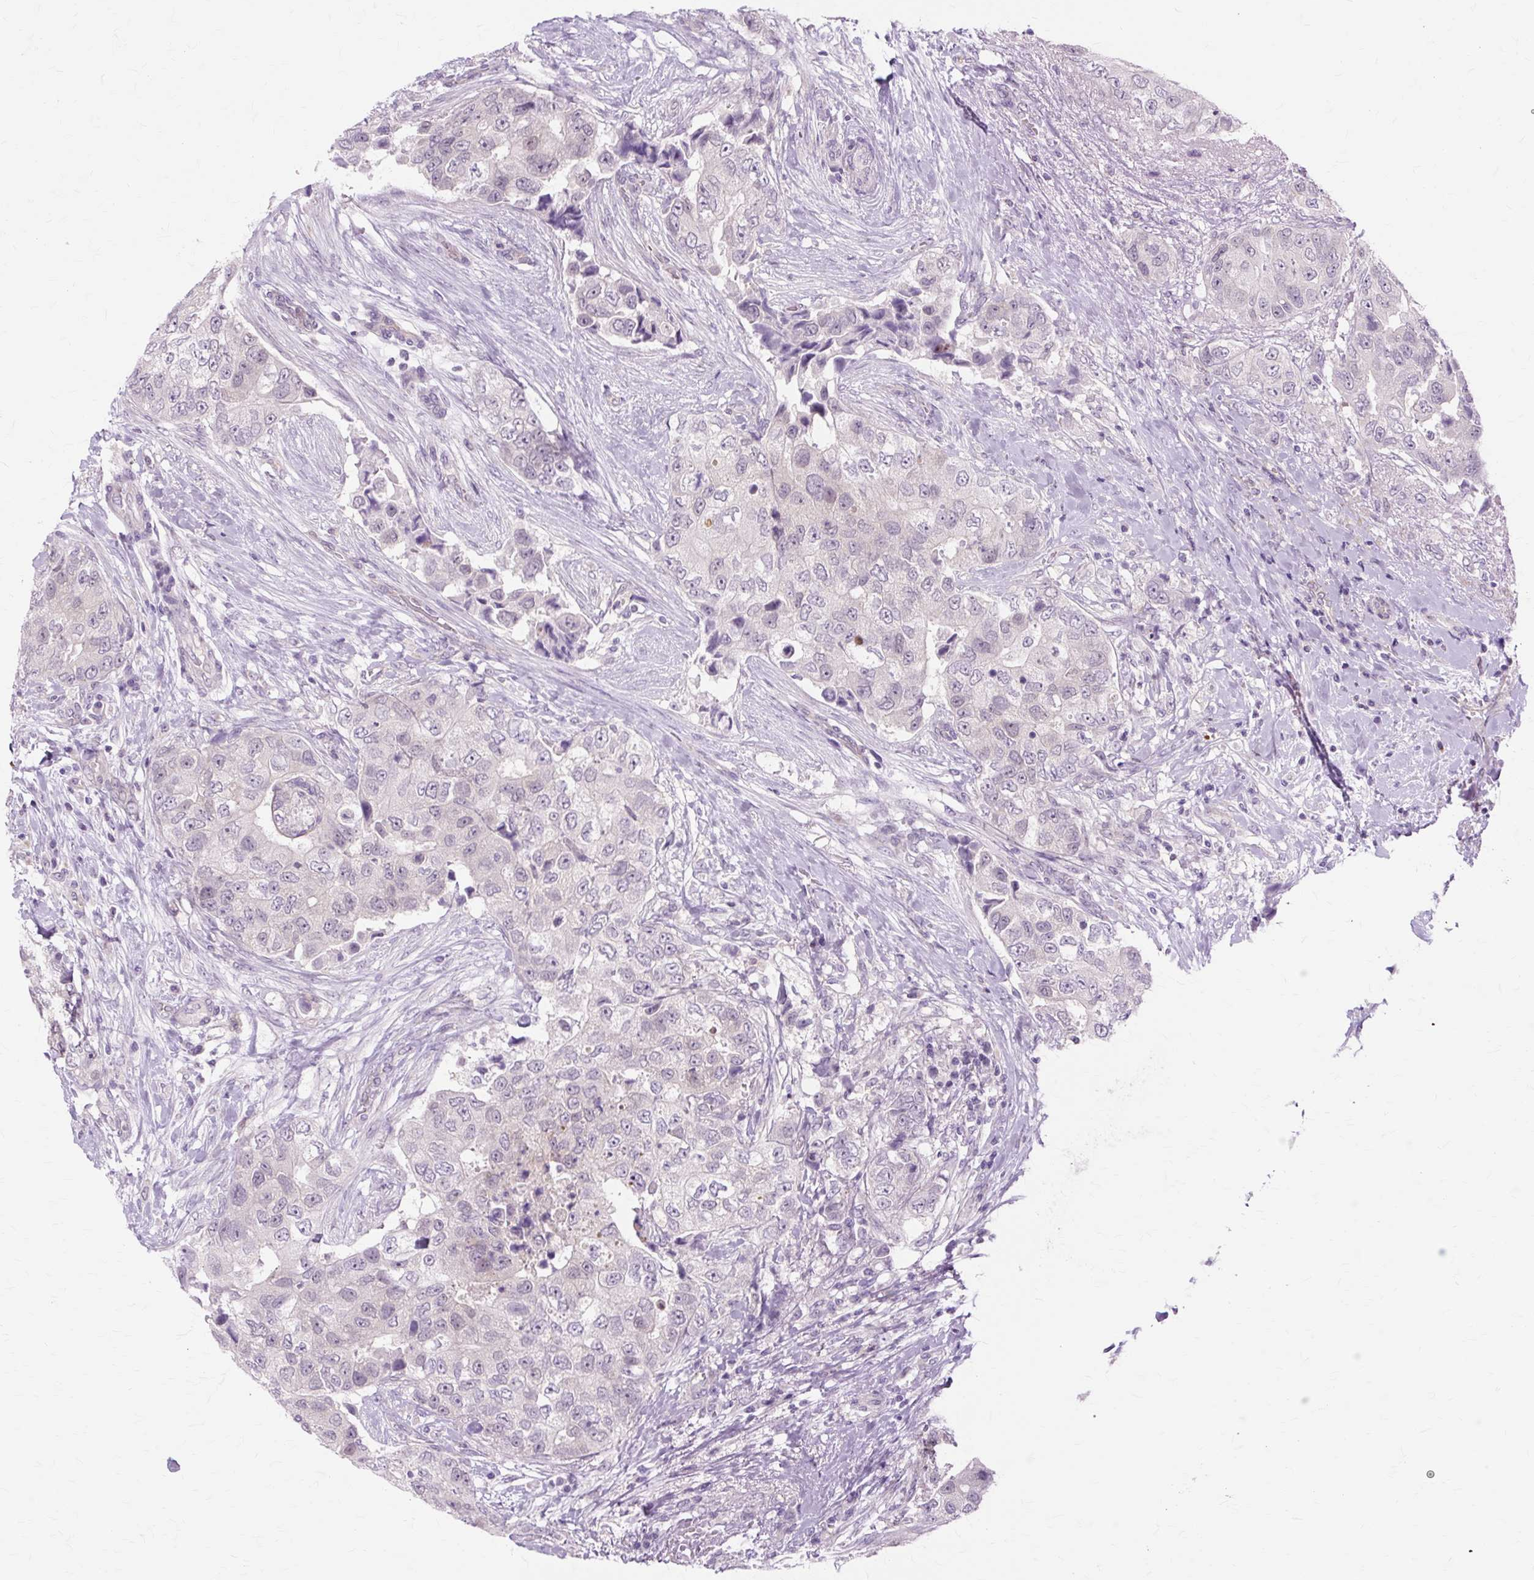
{"staining": {"intensity": "negative", "quantity": "none", "location": "none"}, "tissue": "breast cancer", "cell_type": "Tumor cells", "image_type": "cancer", "snomed": [{"axis": "morphology", "description": "Normal tissue, NOS"}, {"axis": "morphology", "description": "Duct carcinoma"}, {"axis": "topography", "description": "Breast"}], "caption": "Immunohistochemistry image of breast cancer (intraductal carcinoma) stained for a protein (brown), which exhibits no staining in tumor cells. Brightfield microscopy of immunohistochemistry (IHC) stained with DAB (3,3'-diaminobenzidine) (brown) and hematoxylin (blue), captured at high magnification.", "gene": "ZNF35", "patient": {"sex": "female", "age": 62}}